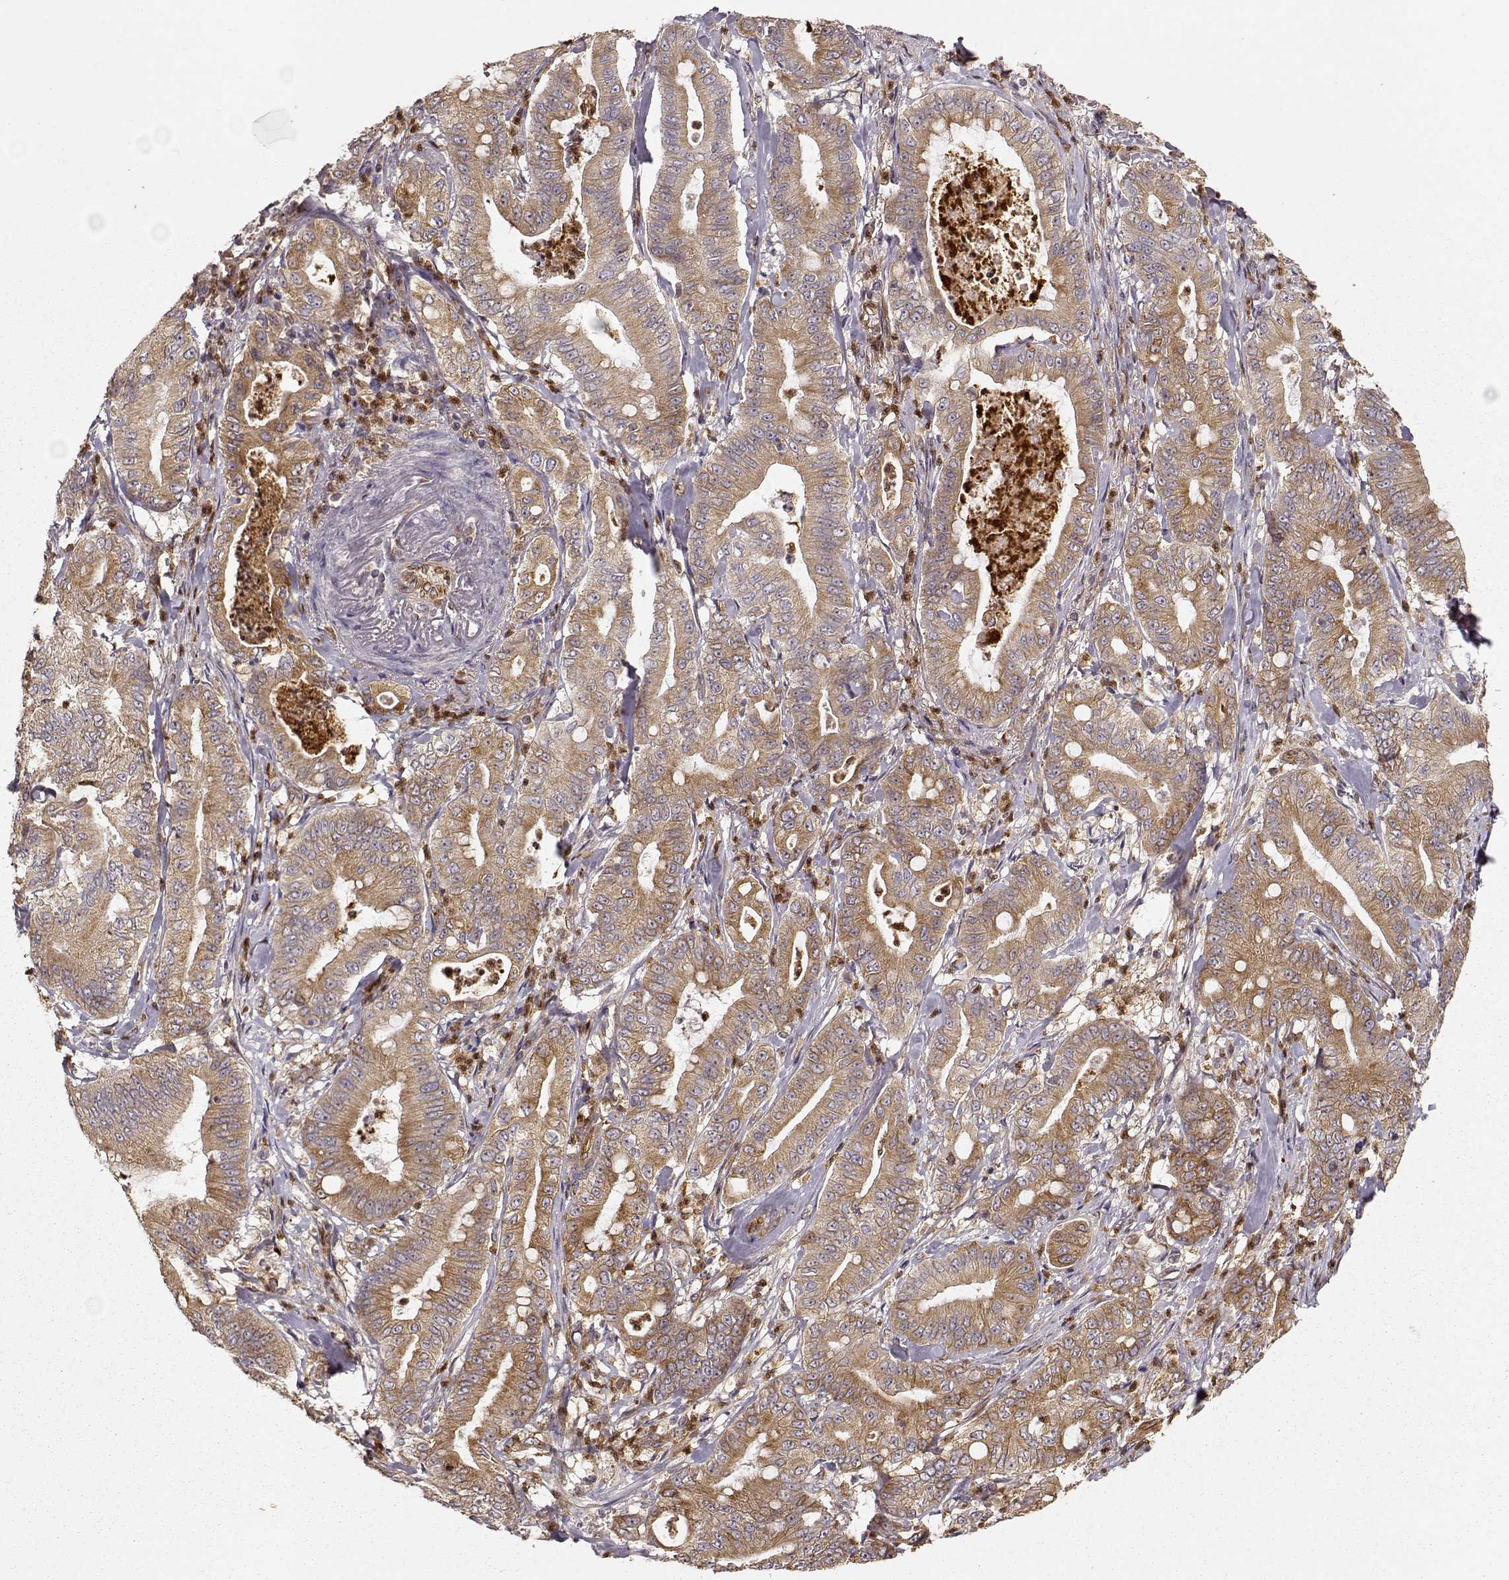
{"staining": {"intensity": "moderate", "quantity": ">75%", "location": "cytoplasmic/membranous"}, "tissue": "pancreatic cancer", "cell_type": "Tumor cells", "image_type": "cancer", "snomed": [{"axis": "morphology", "description": "Adenocarcinoma, NOS"}, {"axis": "topography", "description": "Pancreas"}], "caption": "IHC histopathology image of pancreatic cancer stained for a protein (brown), which reveals medium levels of moderate cytoplasmic/membranous staining in approximately >75% of tumor cells.", "gene": "ARHGEF2", "patient": {"sex": "male", "age": 71}}